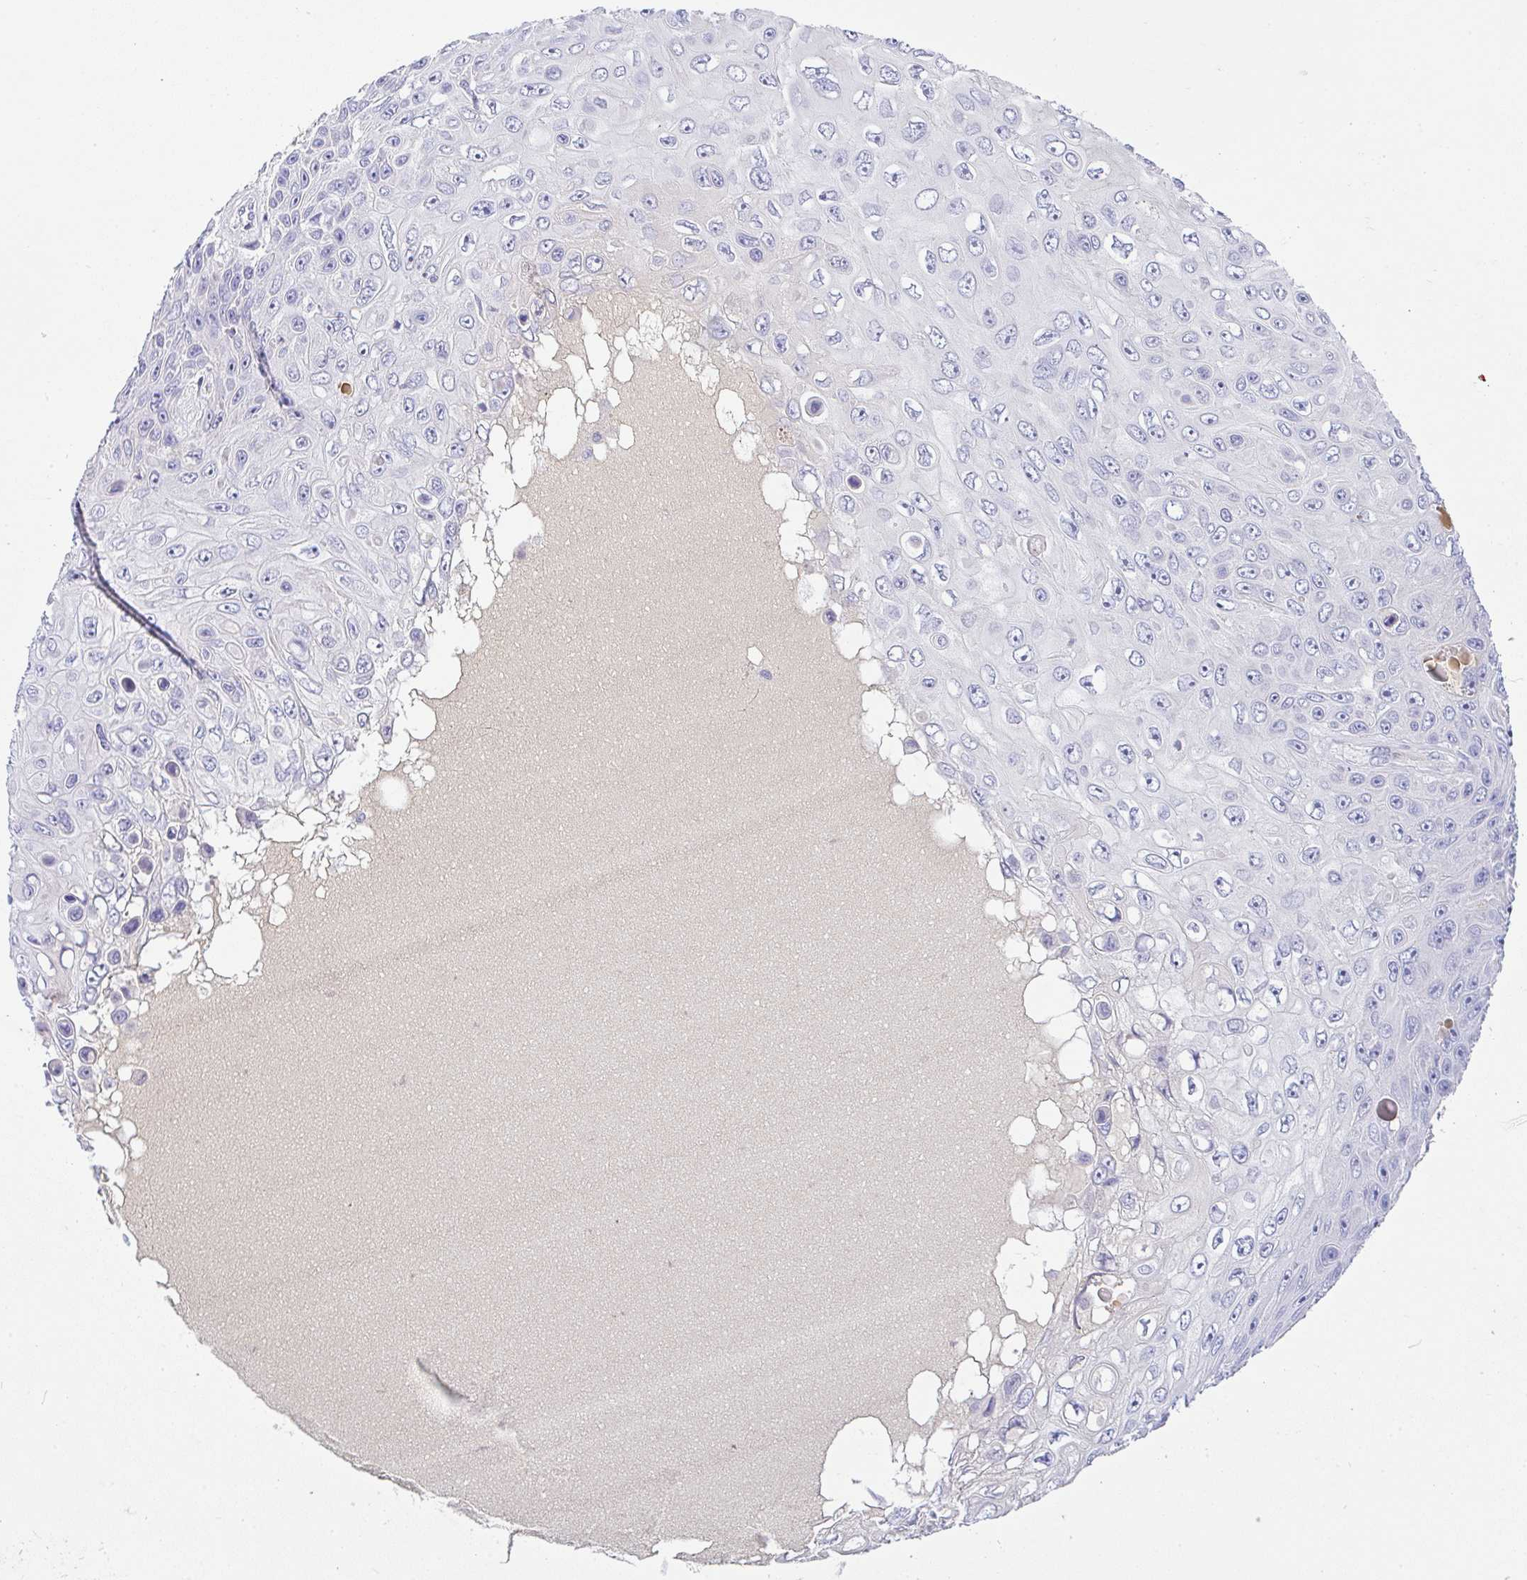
{"staining": {"intensity": "negative", "quantity": "none", "location": "none"}, "tissue": "skin cancer", "cell_type": "Tumor cells", "image_type": "cancer", "snomed": [{"axis": "morphology", "description": "Squamous cell carcinoma, NOS"}, {"axis": "topography", "description": "Skin"}], "caption": "Immunohistochemistry (IHC) image of neoplastic tissue: skin cancer (squamous cell carcinoma) stained with DAB (3,3'-diaminobenzidine) displays no significant protein staining in tumor cells. The staining was performed using DAB (3,3'-diaminobenzidine) to visualize the protein expression in brown, while the nuclei were stained in blue with hematoxylin (Magnification: 20x).", "gene": "SERPINE3", "patient": {"sex": "male", "age": 82}}